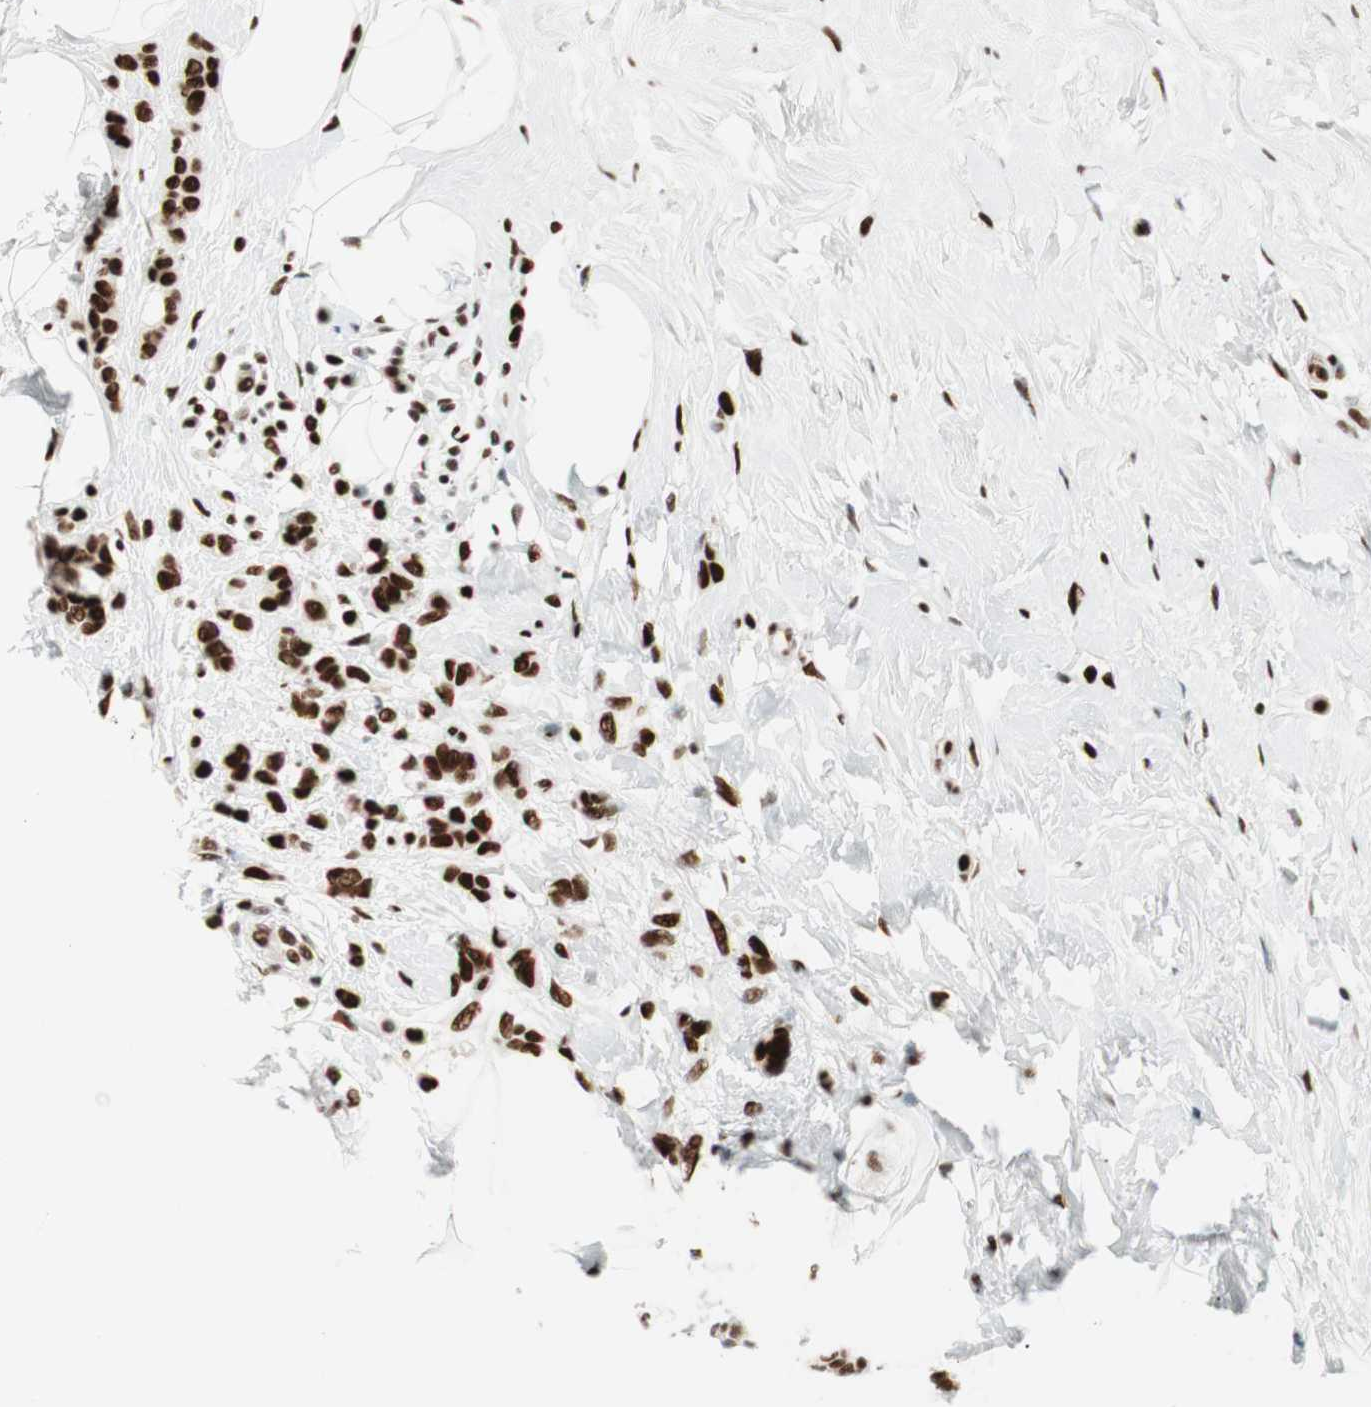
{"staining": {"intensity": "strong", "quantity": ">75%", "location": "nuclear"}, "tissue": "breast cancer", "cell_type": "Tumor cells", "image_type": "cancer", "snomed": [{"axis": "morphology", "description": "Lobular carcinoma, in situ"}, {"axis": "morphology", "description": "Lobular carcinoma"}, {"axis": "topography", "description": "Breast"}], "caption": "A high amount of strong nuclear positivity is seen in about >75% of tumor cells in breast cancer tissue.", "gene": "PSME3", "patient": {"sex": "female", "age": 41}}